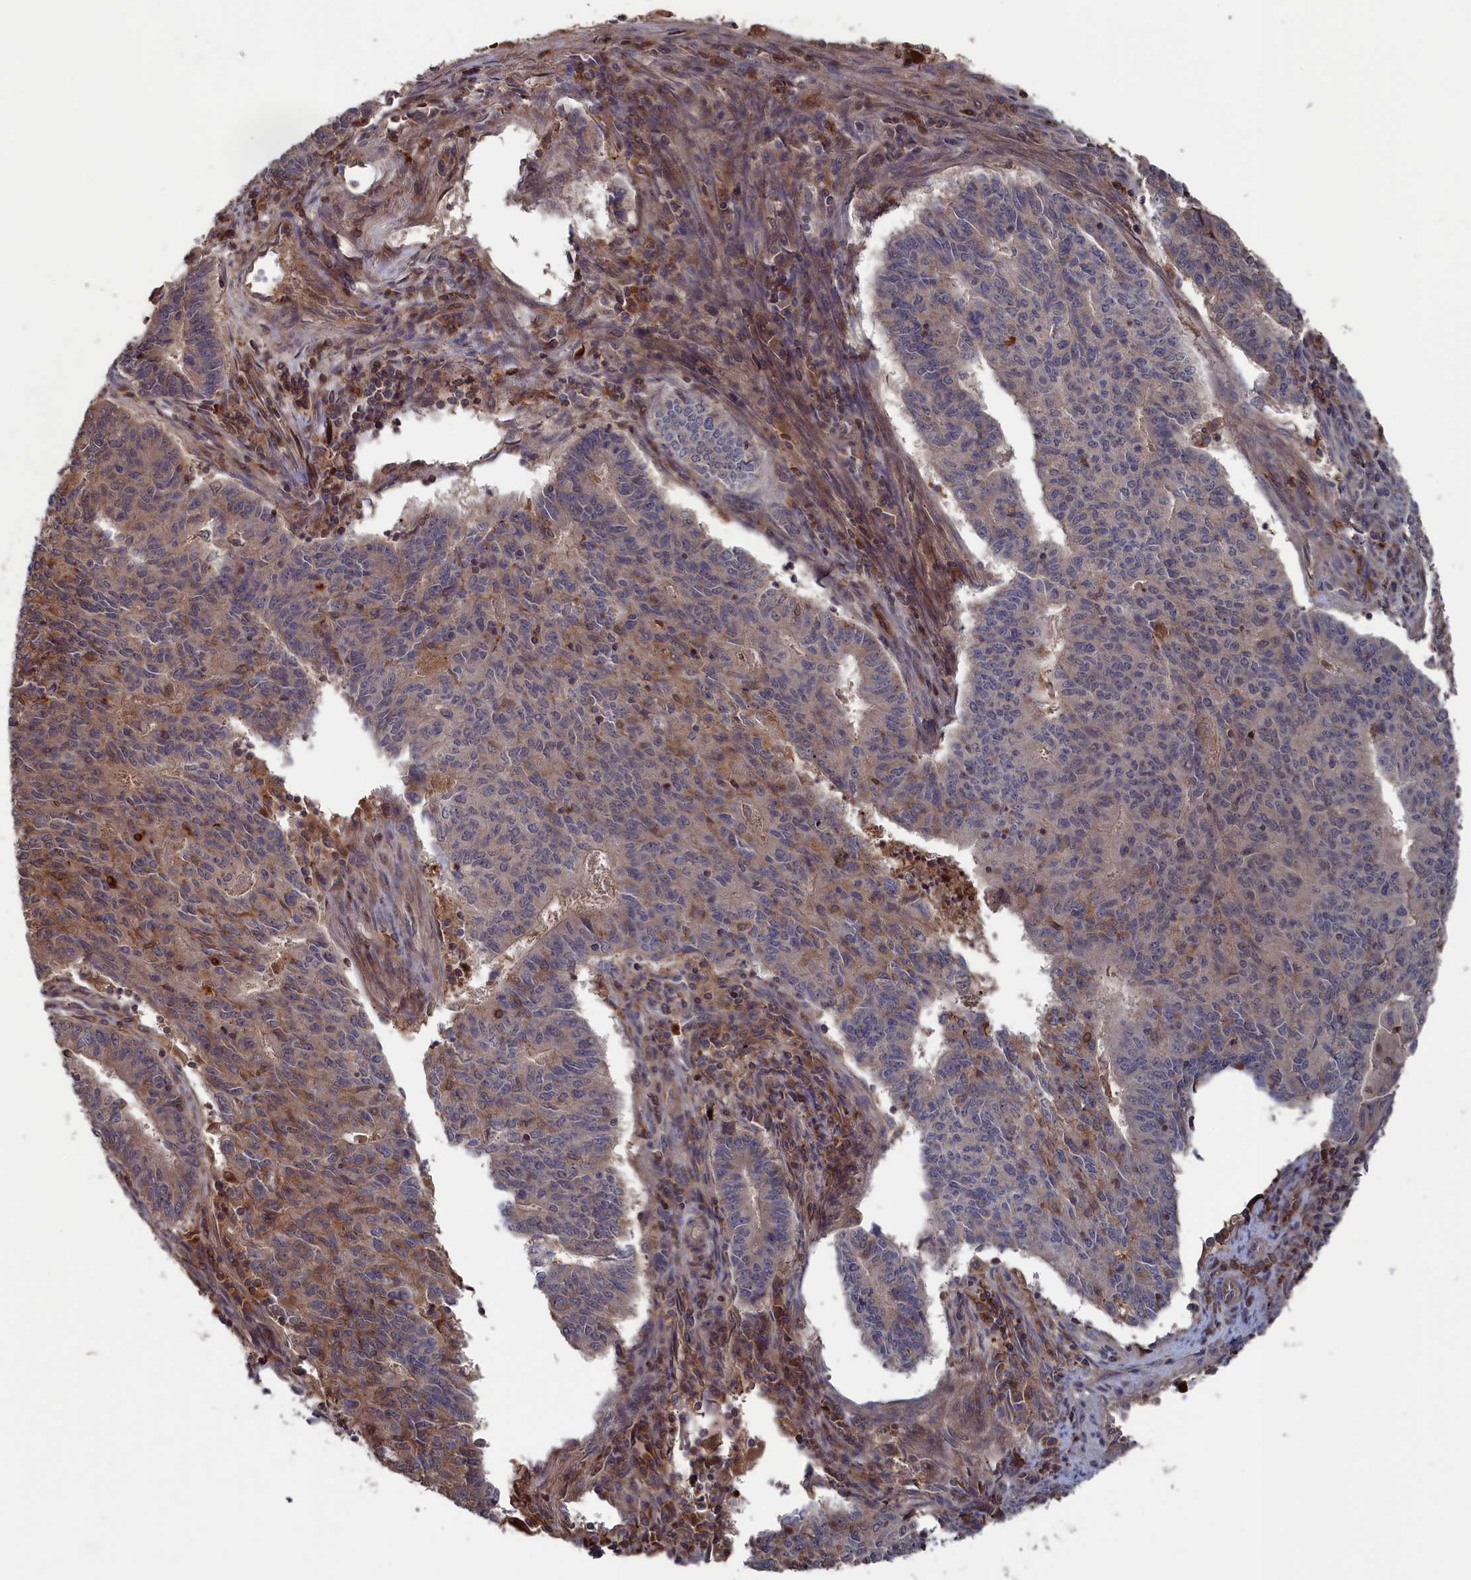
{"staining": {"intensity": "moderate", "quantity": "<25%", "location": "cytoplasmic/membranous"}, "tissue": "endometrial cancer", "cell_type": "Tumor cells", "image_type": "cancer", "snomed": [{"axis": "morphology", "description": "Adenocarcinoma, NOS"}, {"axis": "topography", "description": "Endometrium"}], "caption": "The photomicrograph exhibits staining of endometrial cancer, revealing moderate cytoplasmic/membranous protein staining (brown color) within tumor cells. The protein of interest is shown in brown color, while the nuclei are stained blue.", "gene": "PLA2G15", "patient": {"sex": "female", "age": 59}}